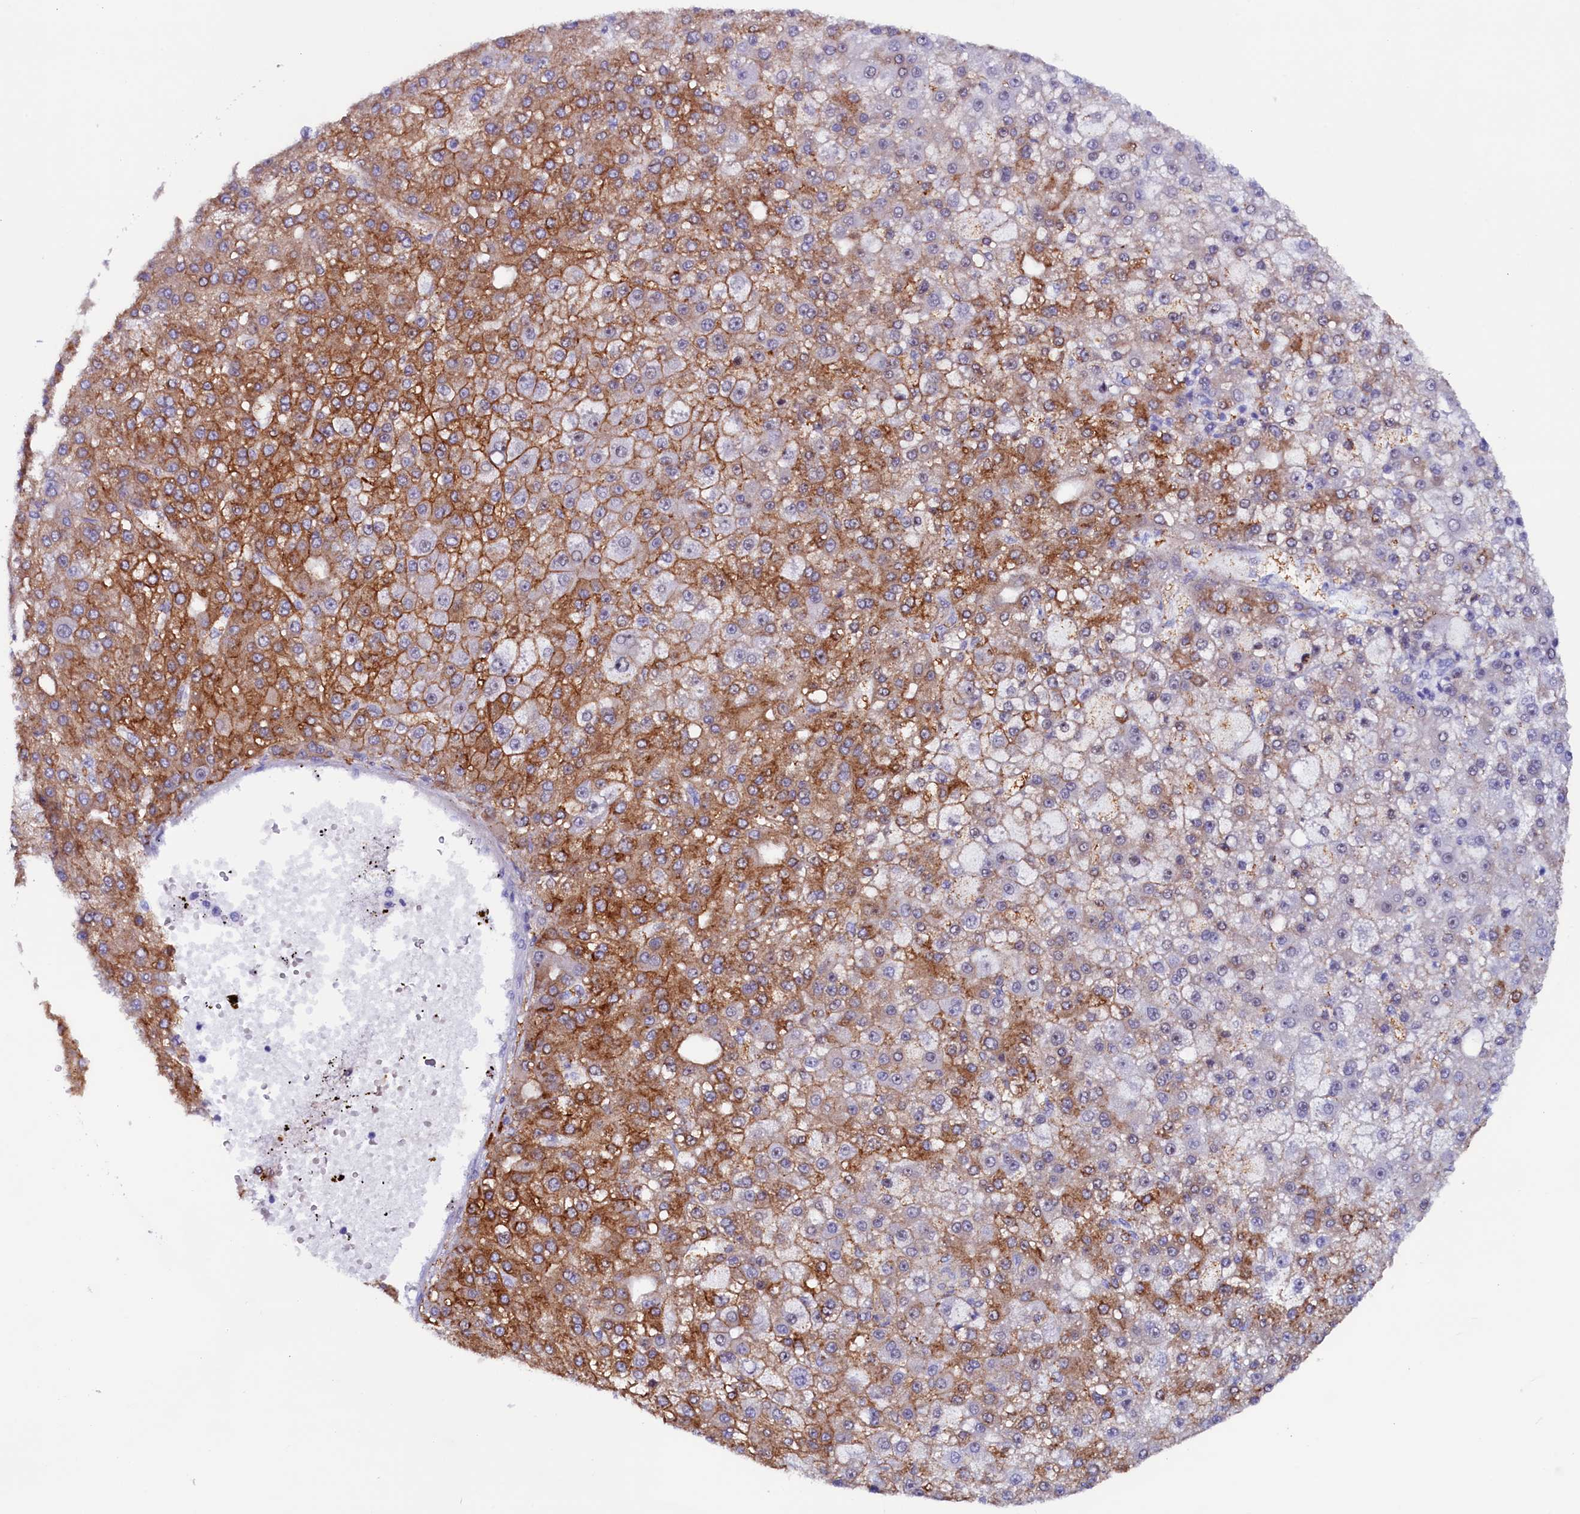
{"staining": {"intensity": "moderate", "quantity": ">75%", "location": "cytoplasmic/membranous"}, "tissue": "liver cancer", "cell_type": "Tumor cells", "image_type": "cancer", "snomed": [{"axis": "morphology", "description": "Carcinoma, Hepatocellular, NOS"}, {"axis": "topography", "description": "Liver"}], "caption": "Tumor cells display medium levels of moderate cytoplasmic/membranous positivity in approximately >75% of cells in liver cancer (hepatocellular carcinoma).", "gene": "PACSIN3", "patient": {"sex": "male", "age": 67}}